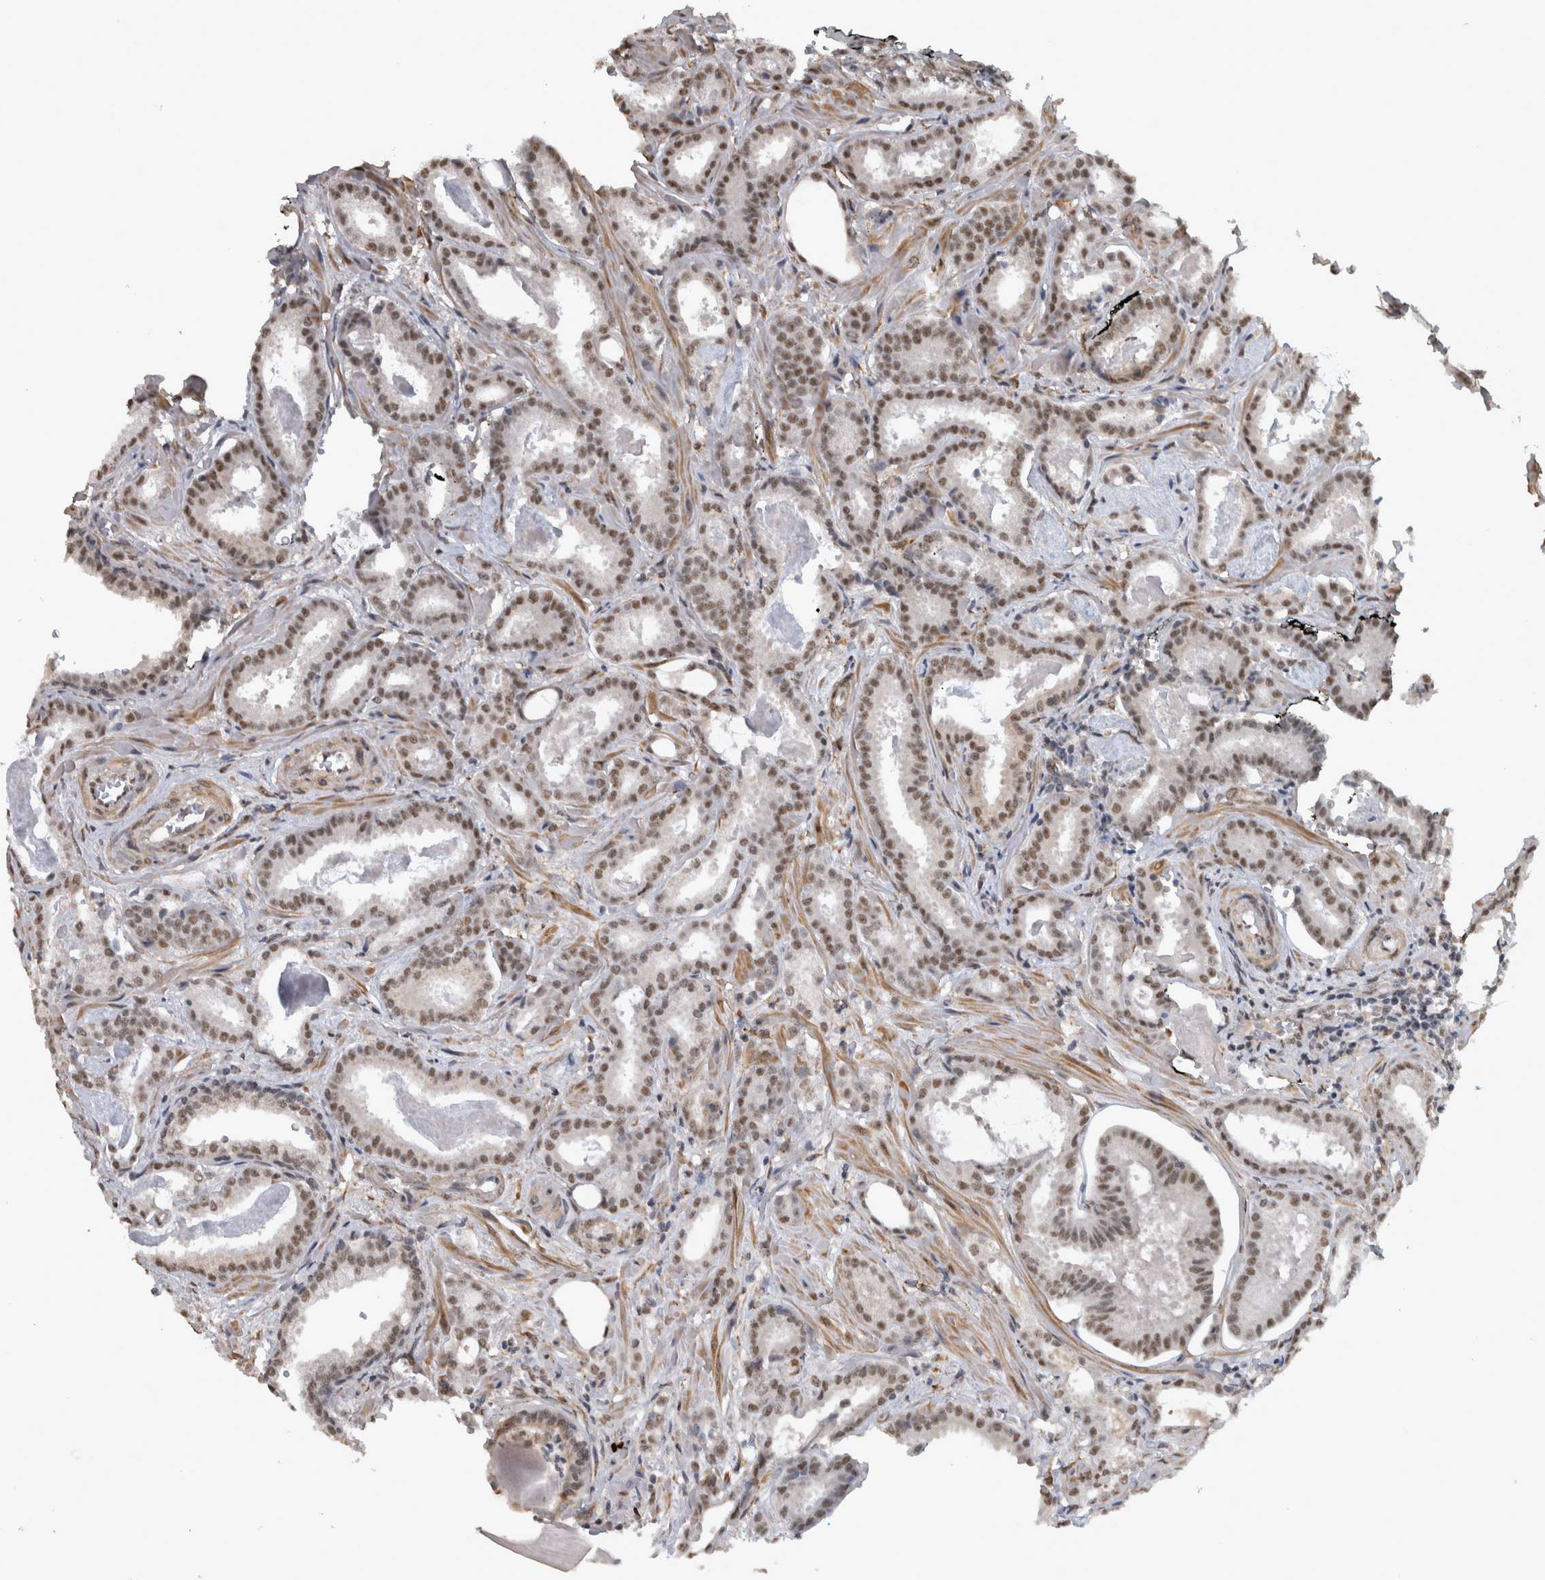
{"staining": {"intensity": "strong", "quantity": ">75%", "location": "nuclear"}, "tissue": "prostate cancer", "cell_type": "Tumor cells", "image_type": "cancer", "snomed": [{"axis": "morphology", "description": "Adenocarcinoma, Low grade"}, {"axis": "topography", "description": "Prostate"}], "caption": "The immunohistochemical stain highlights strong nuclear positivity in tumor cells of prostate adenocarcinoma (low-grade) tissue. Using DAB (brown) and hematoxylin (blue) stains, captured at high magnification using brightfield microscopy.", "gene": "DDX42", "patient": {"sex": "male", "age": 53}}